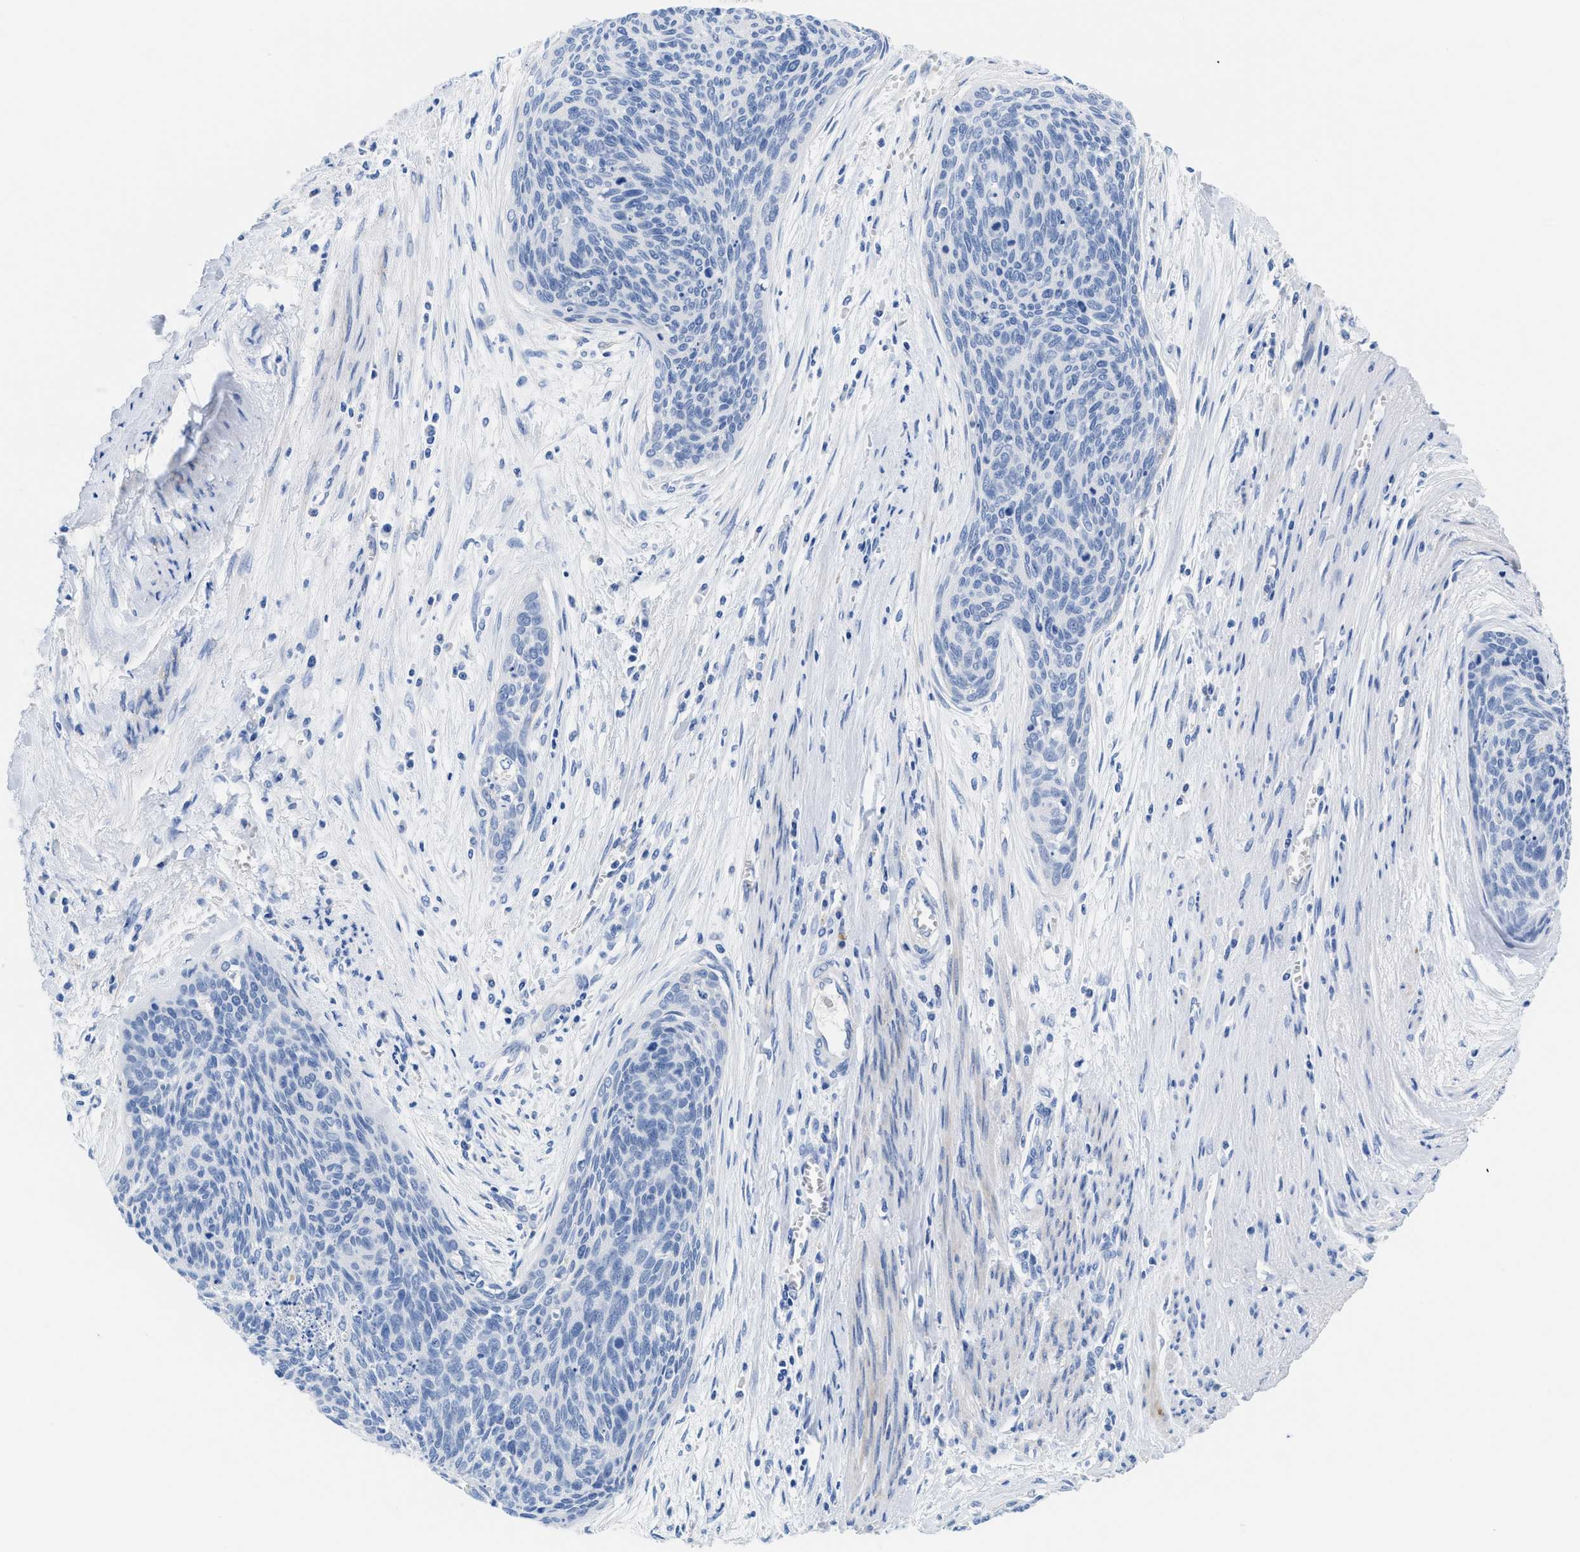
{"staining": {"intensity": "negative", "quantity": "none", "location": "none"}, "tissue": "cervical cancer", "cell_type": "Tumor cells", "image_type": "cancer", "snomed": [{"axis": "morphology", "description": "Squamous cell carcinoma, NOS"}, {"axis": "topography", "description": "Cervix"}], "caption": "There is no significant expression in tumor cells of cervical cancer.", "gene": "SLFN13", "patient": {"sex": "female", "age": 55}}